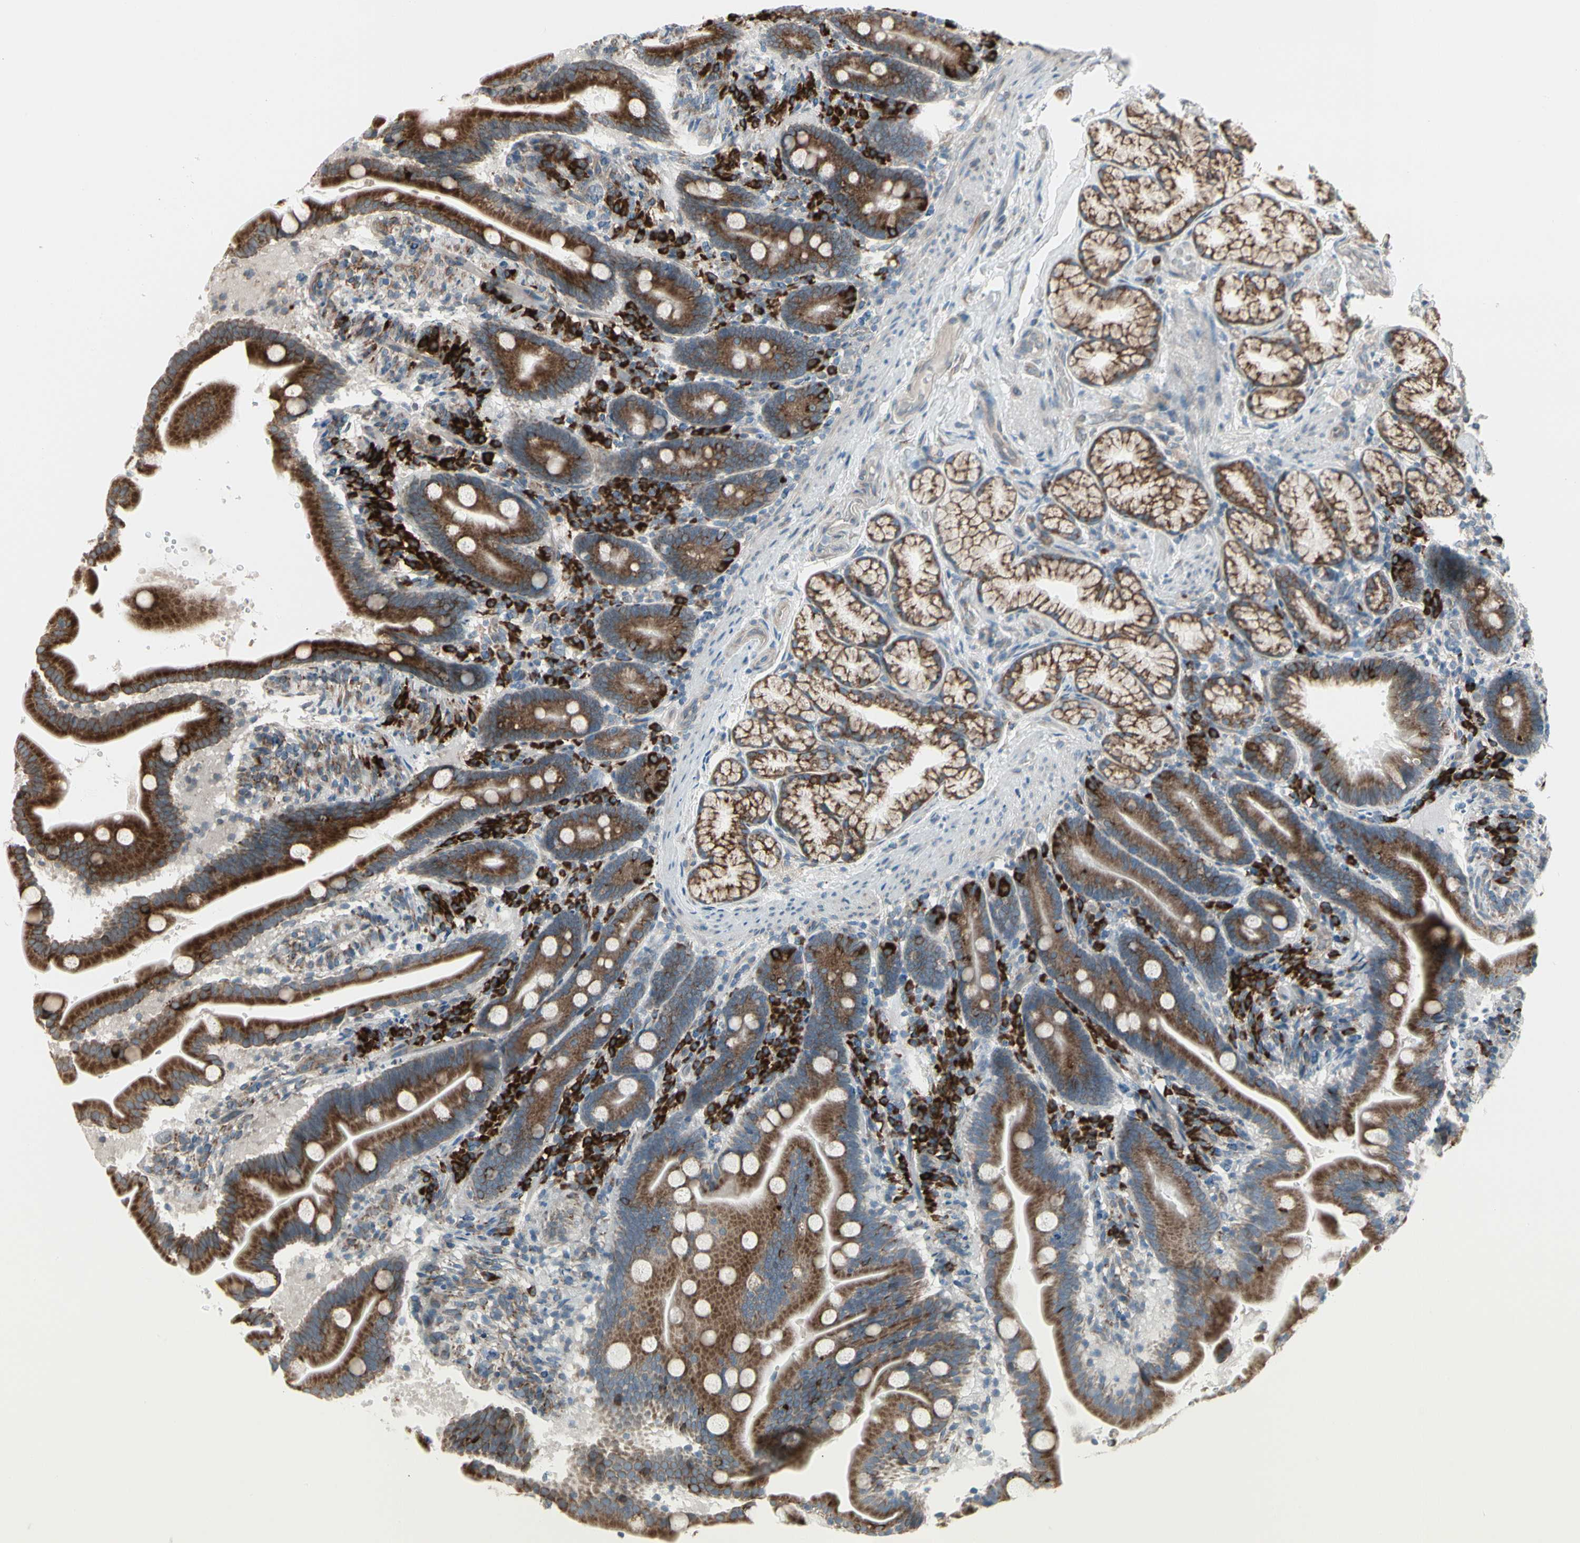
{"staining": {"intensity": "strong", "quantity": ">75%", "location": "cytoplasmic/membranous"}, "tissue": "duodenum", "cell_type": "Glandular cells", "image_type": "normal", "snomed": [{"axis": "morphology", "description": "Normal tissue, NOS"}, {"axis": "topography", "description": "Duodenum"}], "caption": "Protein expression by immunohistochemistry demonstrates strong cytoplasmic/membranous expression in approximately >75% of glandular cells in unremarkable duodenum.", "gene": "FNDC3A", "patient": {"sex": "male", "age": 54}}